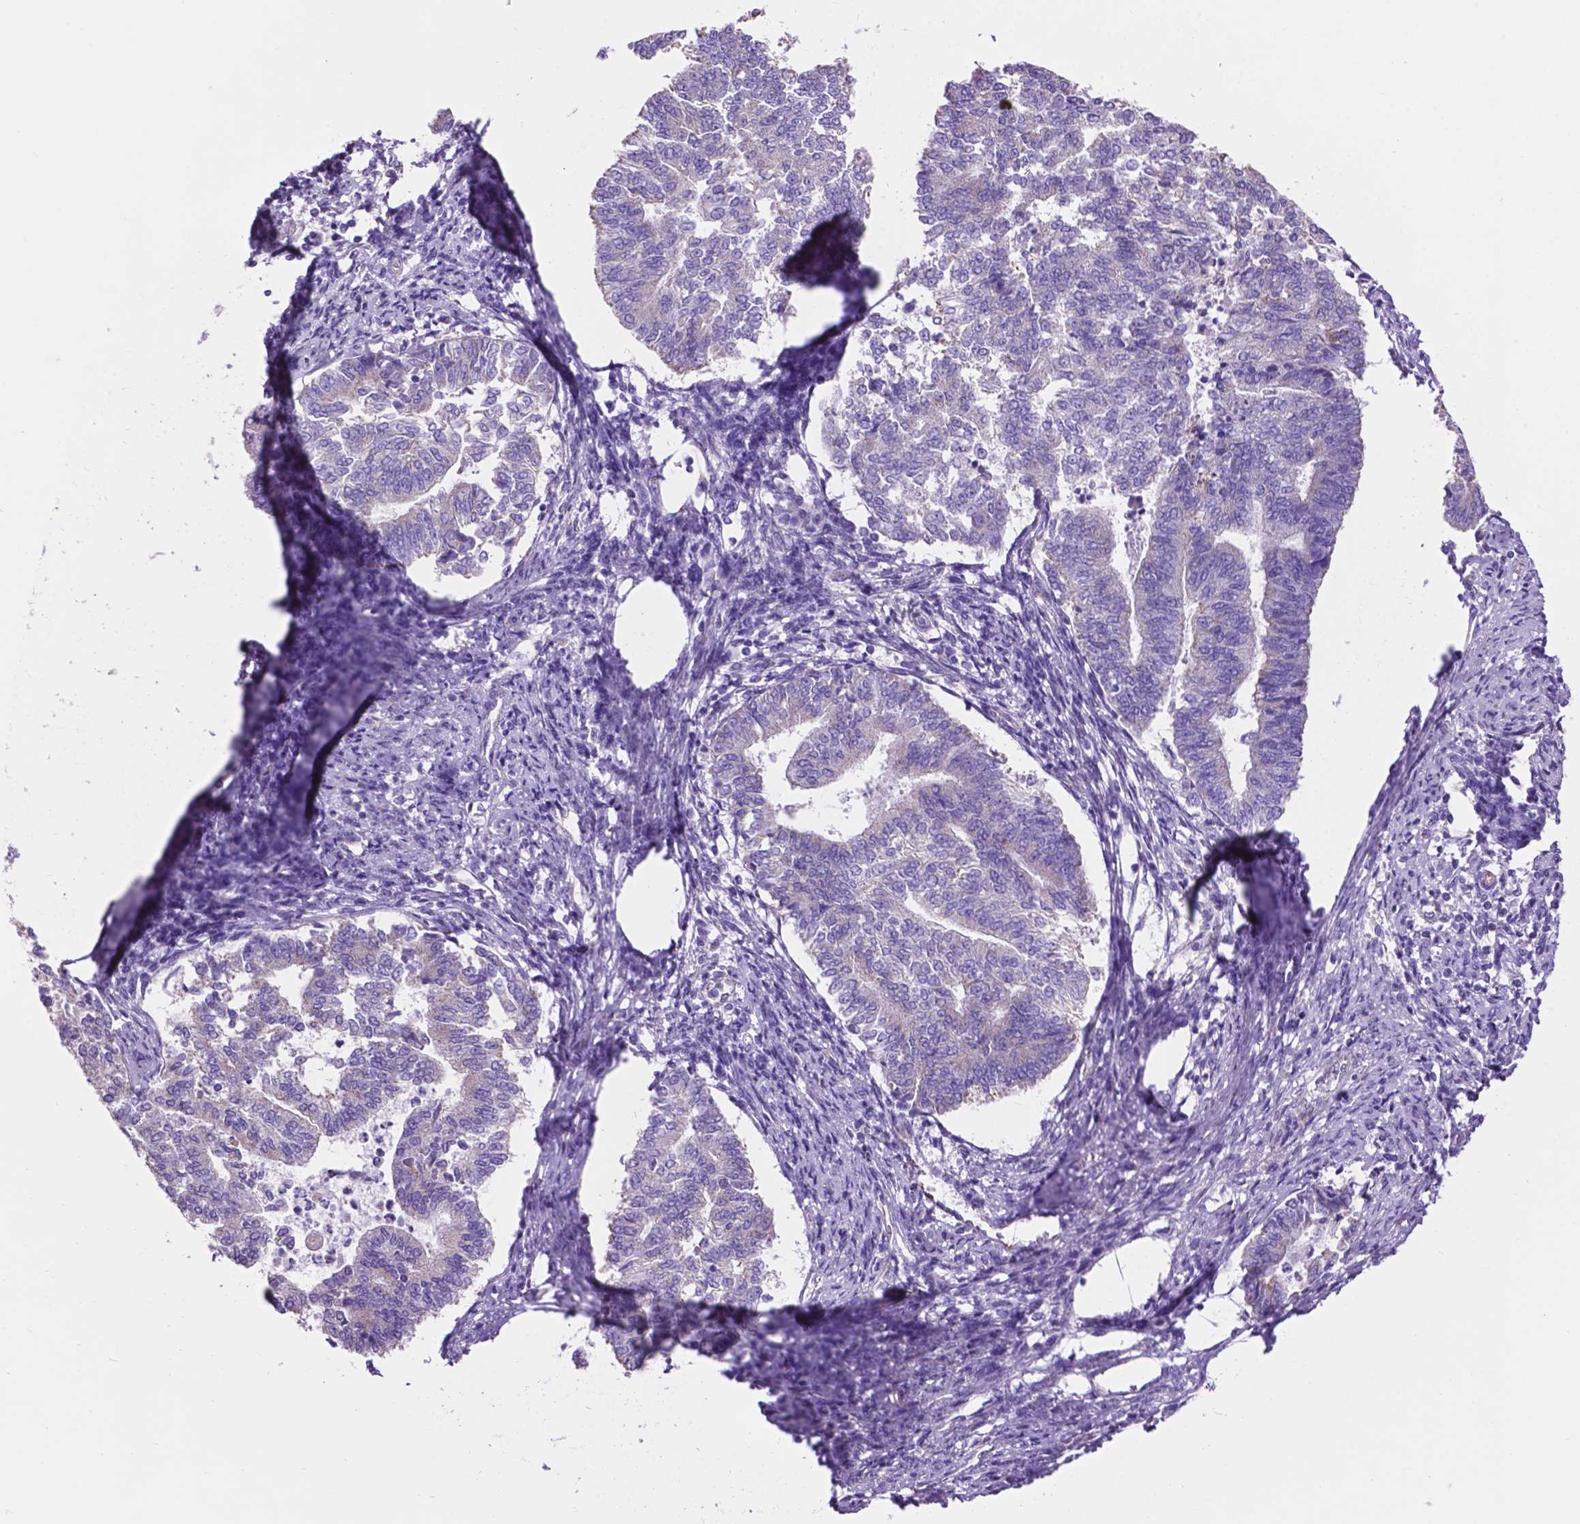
{"staining": {"intensity": "negative", "quantity": "none", "location": "none"}, "tissue": "endometrial cancer", "cell_type": "Tumor cells", "image_type": "cancer", "snomed": [{"axis": "morphology", "description": "Adenocarcinoma, NOS"}, {"axis": "topography", "description": "Endometrium"}], "caption": "Immunohistochemistry (IHC) histopathology image of neoplastic tissue: human adenocarcinoma (endometrial) stained with DAB (3,3'-diaminobenzidine) demonstrates no significant protein positivity in tumor cells.", "gene": "TMEM121B", "patient": {"sex": "female", "age": 65}}